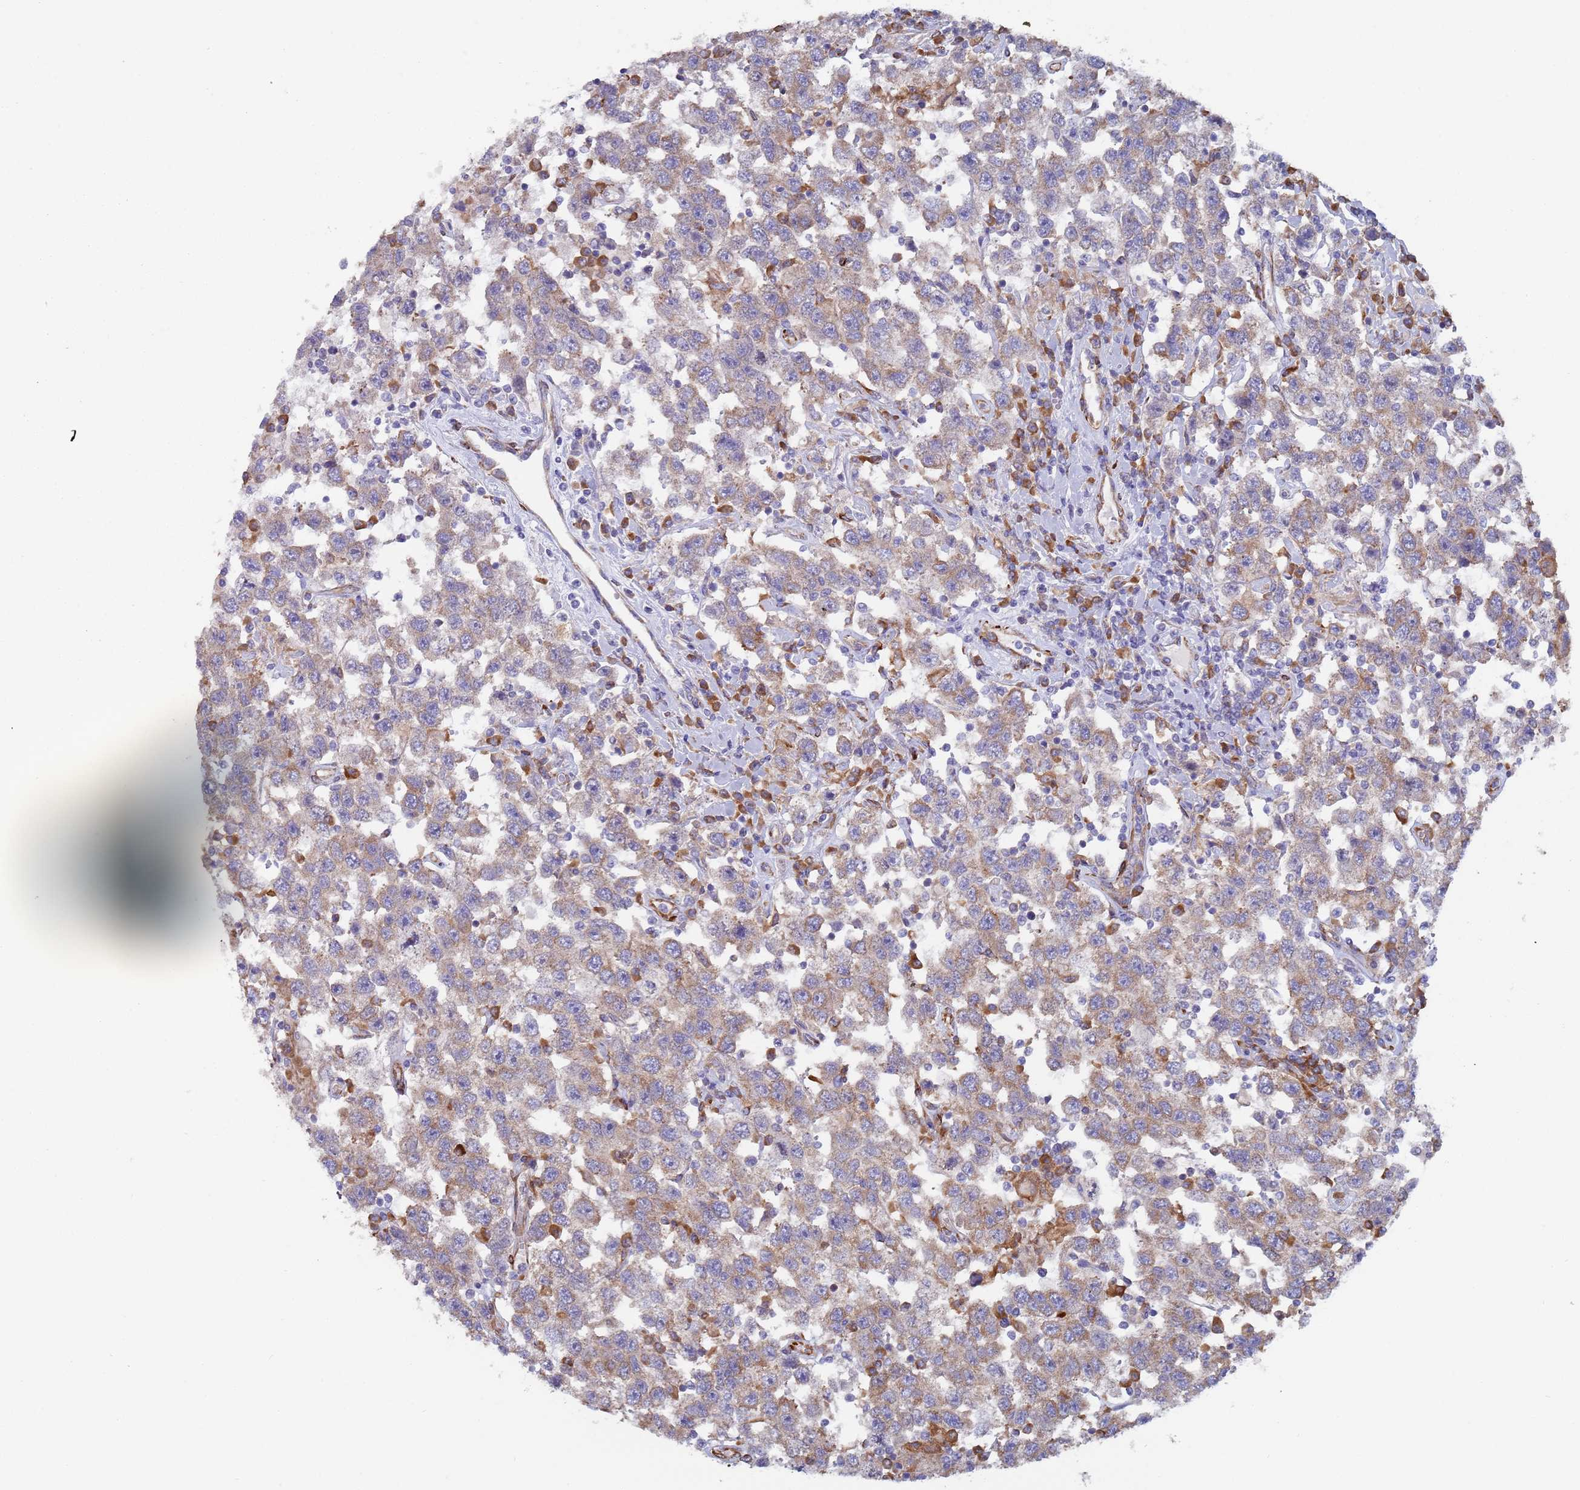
{"staining": {"intensity": "weak", "quantity": "25%-75%", "location": "cytoplasmic/membranous"}, "tissue": "testis cancer", "cell_type": "Tumor cells", "image_type": "cancer", "snomed": [{"axis": "morphology", "description": "Seminoma, NOS"}, {"axis": "topography", "description": "Testis"}], "caption": "Protein expression analysis of testis seminoma exhibits weak cytoplasmic/membranous staining in about 25%-75% of tumor cells.", "gene": "ZNF844", "patient": {"sex": "male", "age": 41}}